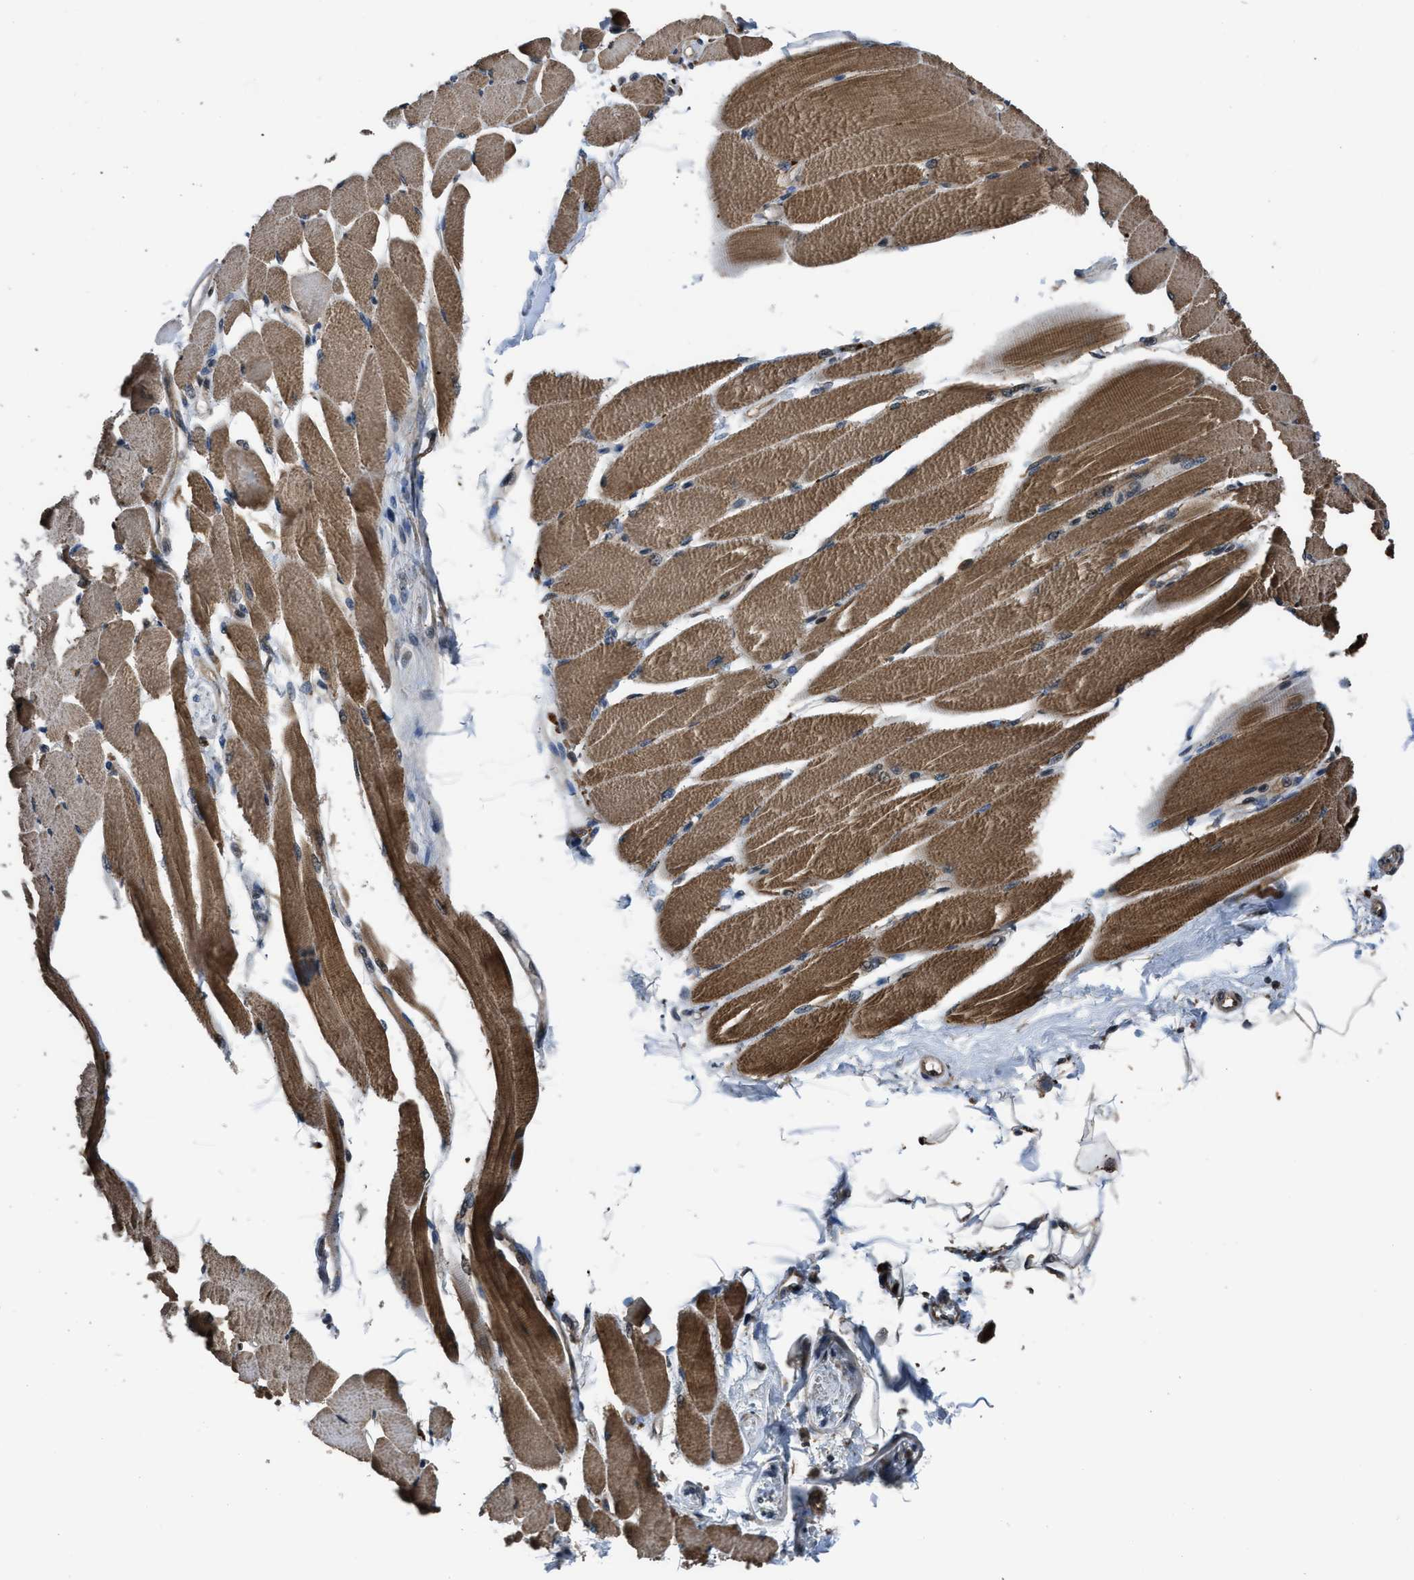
{"staining": {"intensity": "moderate", "quantity": ">75%", "location": "cytoplasmic/membranous"}, "tissue": "skeletal muscle", "cell_type": "Myocytes", "image_type": "normal", "snomed": [{"axis": "morphology", "description": "Normal tissue, NOS"}, {"axis": "topography", "description": "Skeletal muscle"}, {"axis": "topography", "description": "Peripheral nerve tissue"}], "caption": "Immunohistochemistry (IHC) histopathology image of benign human skeletal muscle stained for a protein (brown), which shows medium levels of moderate cytoplasmic/membranous staining in approximately >75% of myocytes.", "gene": "CTBS", "patient": {"sex": "female", "age": 84}}